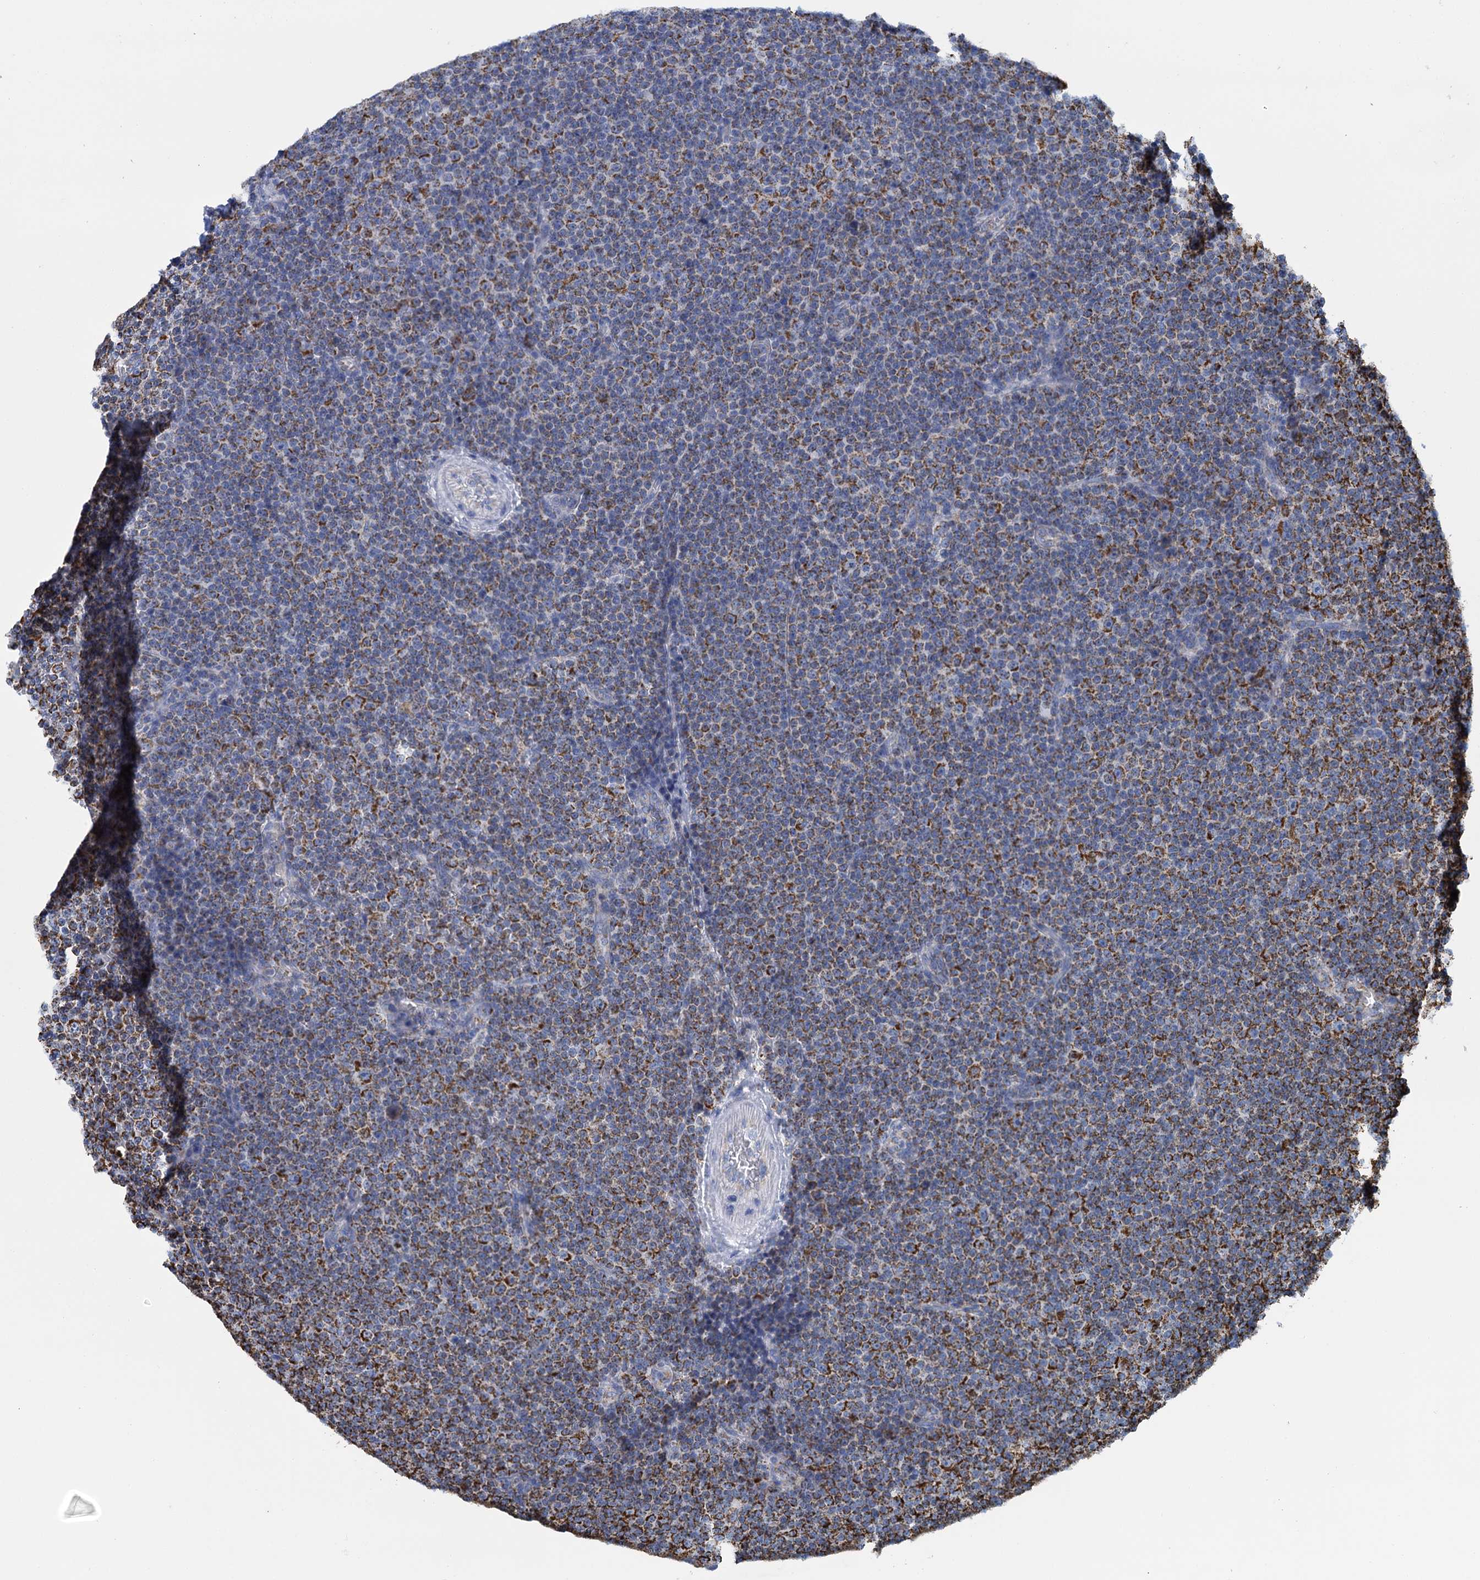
{"staining": {"intensity": "strong", "quantity": "25%-75%", "location": "cytoplasmic/membranous"}, "tissue": "lymphoma", "cell_type": "Tumor cells", "image_type": "cancer", "snomed": [{"axis": "morphology", "description": "Malignant lymphoma, non-Hodgkin's type, Low grade"}, {"axis": "topography", "description": "Lymph node"}], "caption": "Immunohistochemical staining of human low-grade malignant lymphoma, non-Hodgkin's type demonstrates strong cytoplasmic/membranous protein positivity in about 25%-75% of tumor cells.", "gene": "CCP110", "patient": {"sex": "female", "age": 67}}